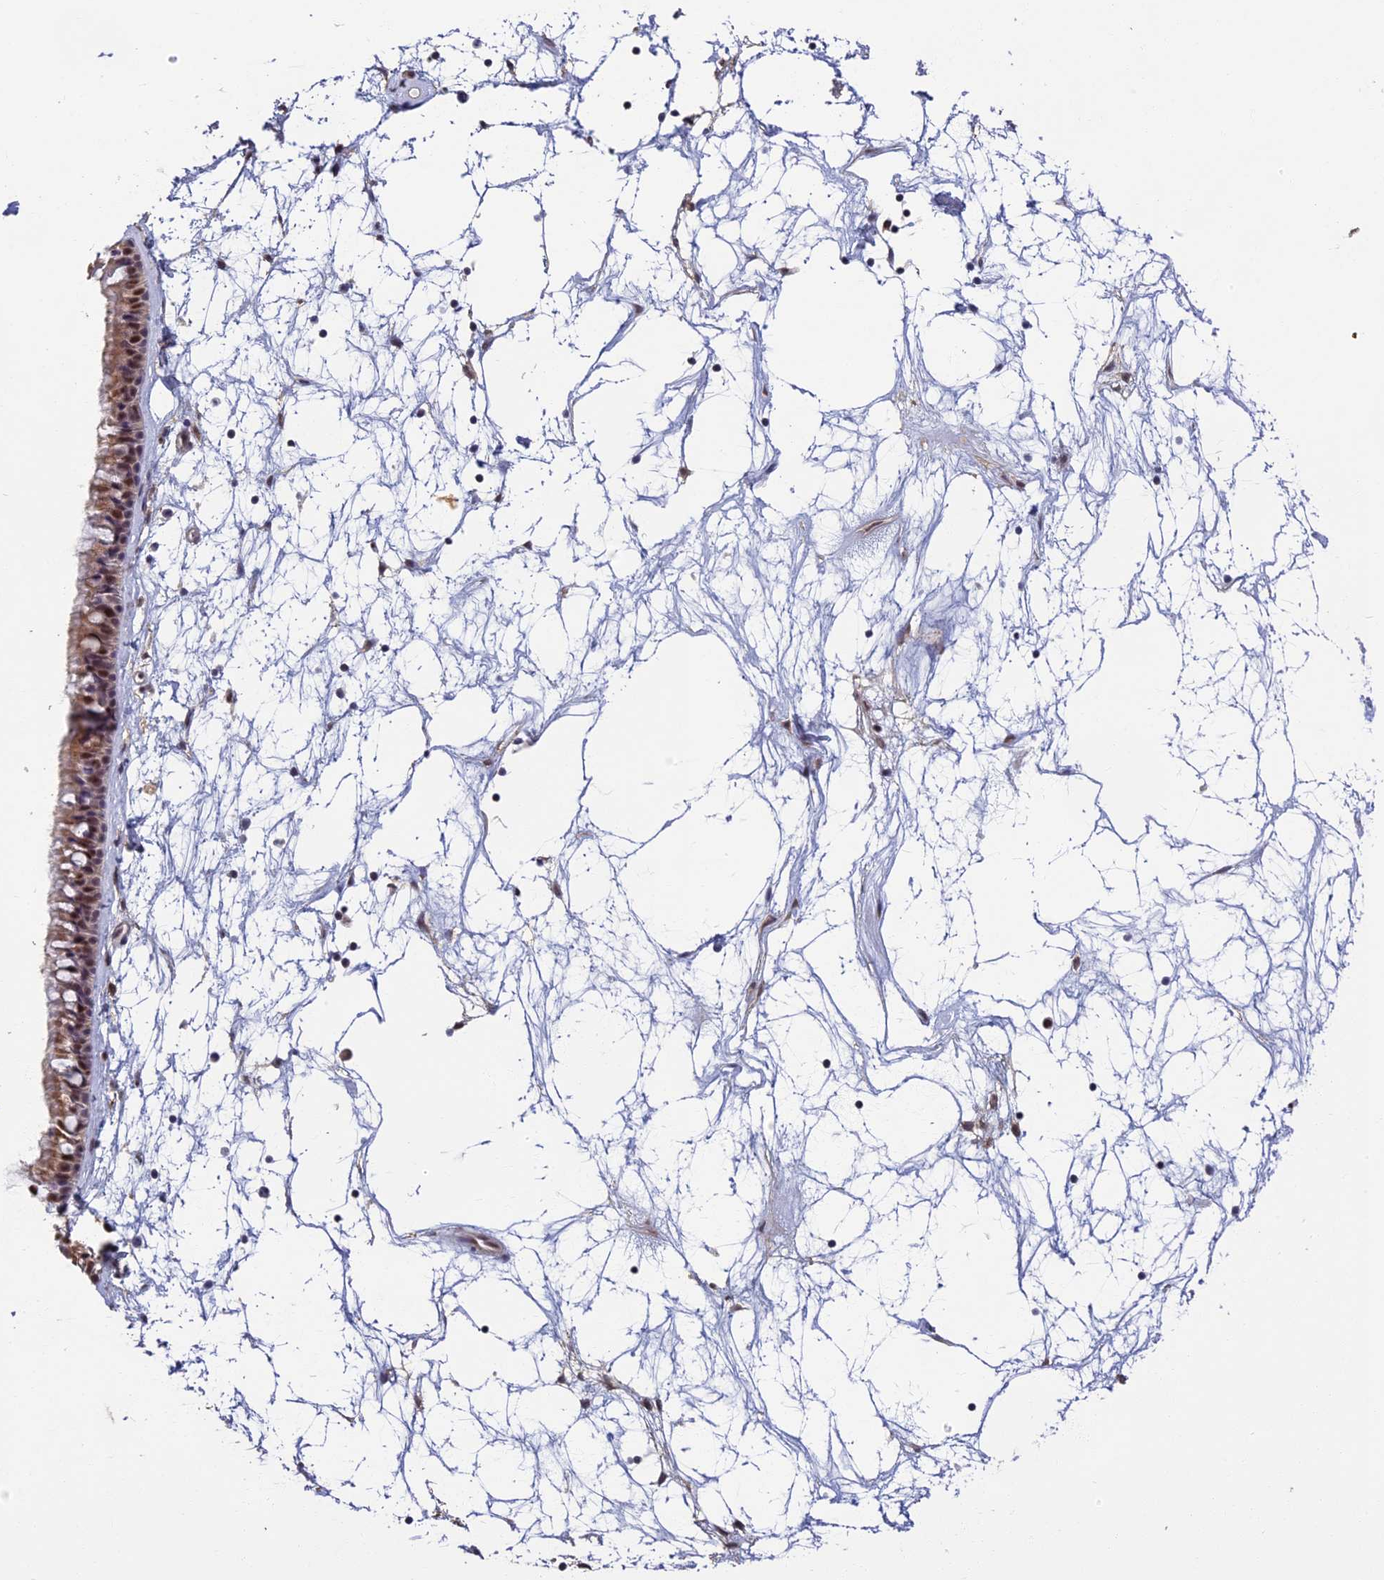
{"staining": {"intensity": "weak", "quantity": "25%-75%", "location": "cytoplasmic/membranous,nuclear"}, "tissue": "nasopharynx", "cell_type": "Respiratory epithelial cells", "image_type": "normal", "snomed": [{"axis": "morphology", "description": "Normal tissue, NOS"}, {"axis": "topography", "description": "Nasopharynx"}], "caption": "Weak cytoplasmic/membranous,nuclear positivity for a protein is present in about 25%-75% of respiratory epithelial cells of unremarkable nasopharynx using IHC.", "gene": "MORF4L1", "patient": {"sex": "male", "age": 64}}